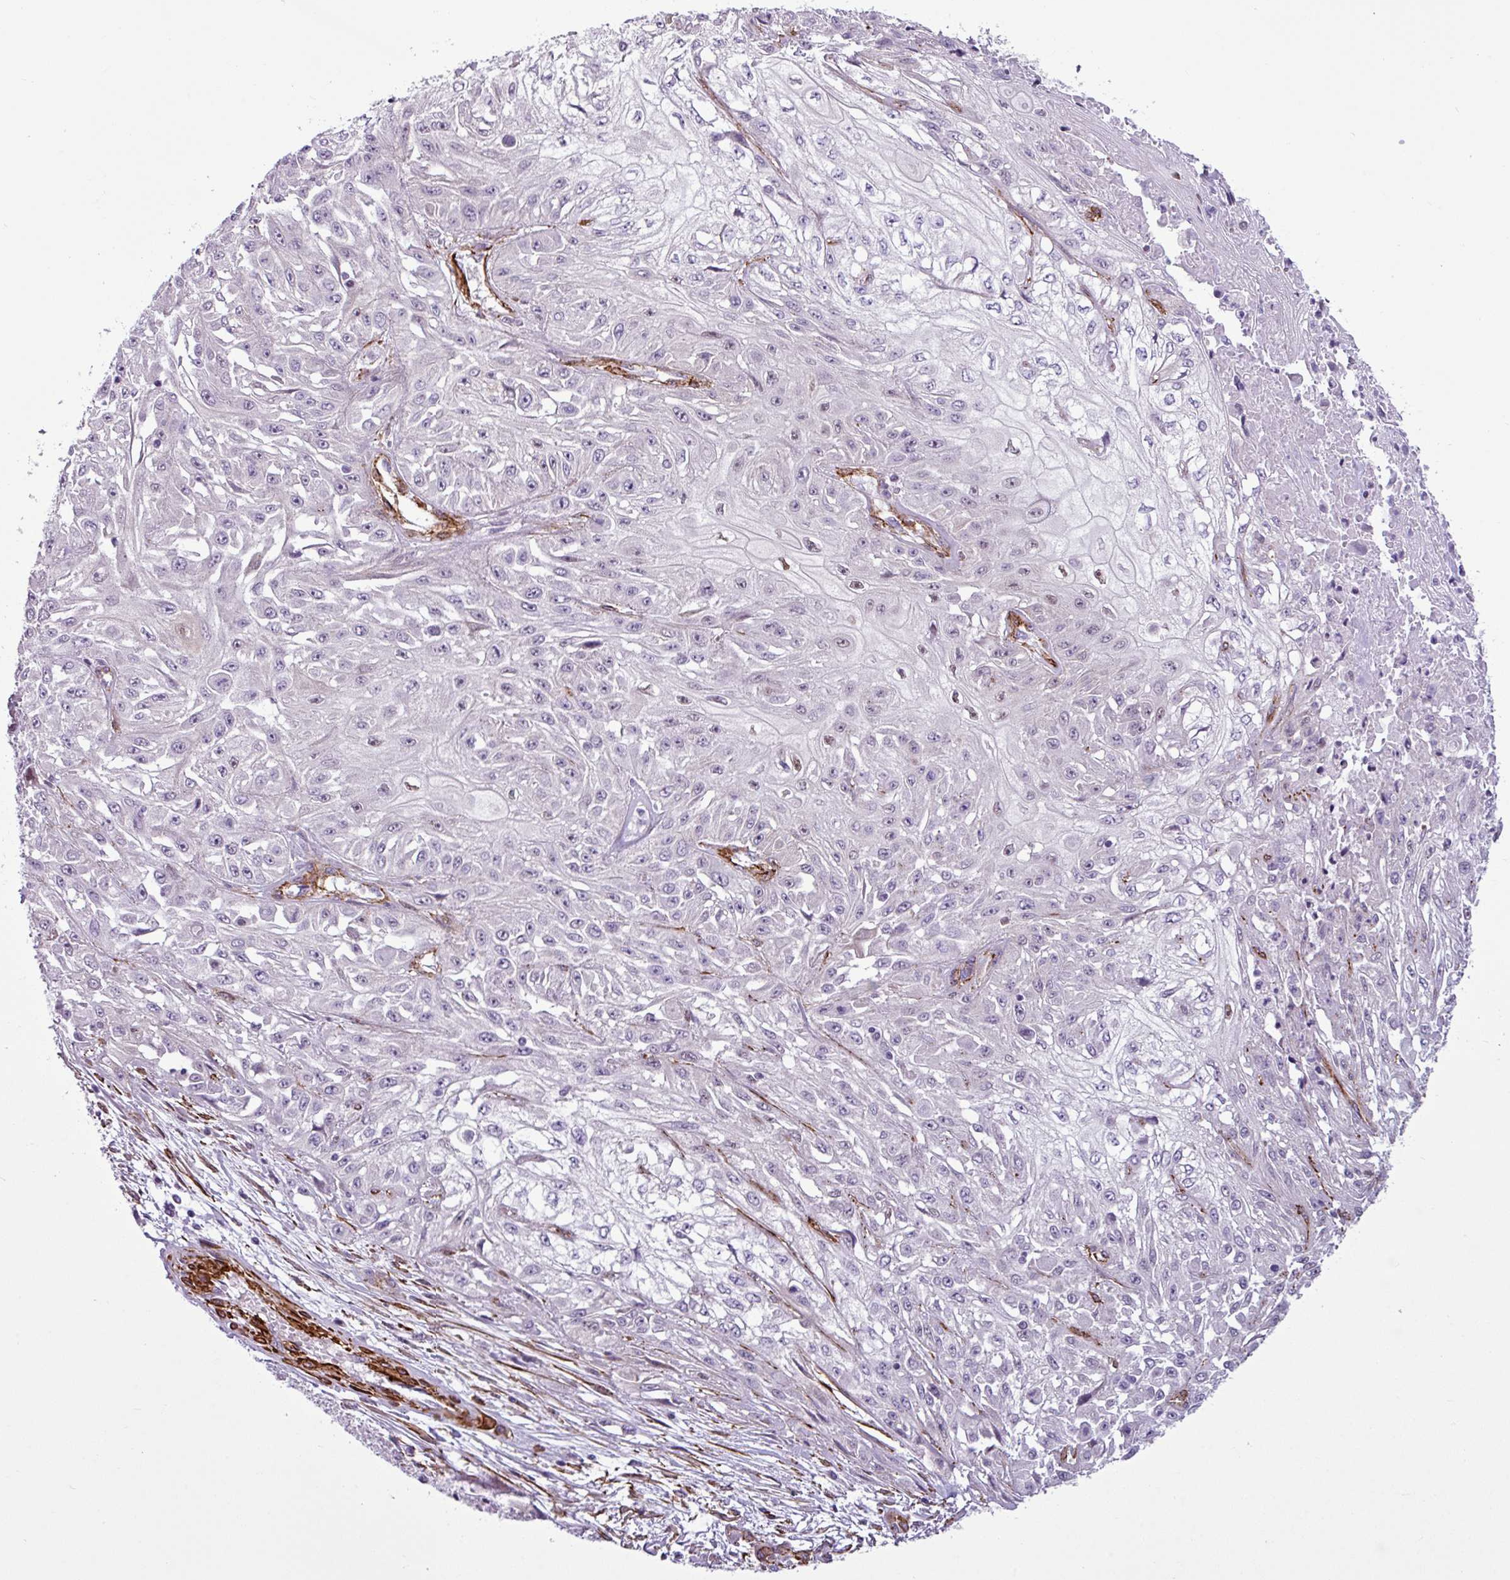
{"staining": {"intensity": "negative", "quantity": "none", "location": "none"}, "tissue": "skin cancer", "cell_type": "Tumor cells", "image_type": "cancer", "snomed": [{"axis": "morphology", "description": "Squamous cell carcinoma, NOS"}, {"axis": "morphology", "description": "Squamous cell carcinoma, metastatic, NOS"}, {"axis": "topography", "description": "Skin"}, {"axis": "topography", "description": "Lymph node"}], "caption": "Tumor cells show no significant expression in skin cancer.", "gene": "ATP10A", "patient": {"sex": "male", "age": 75}}